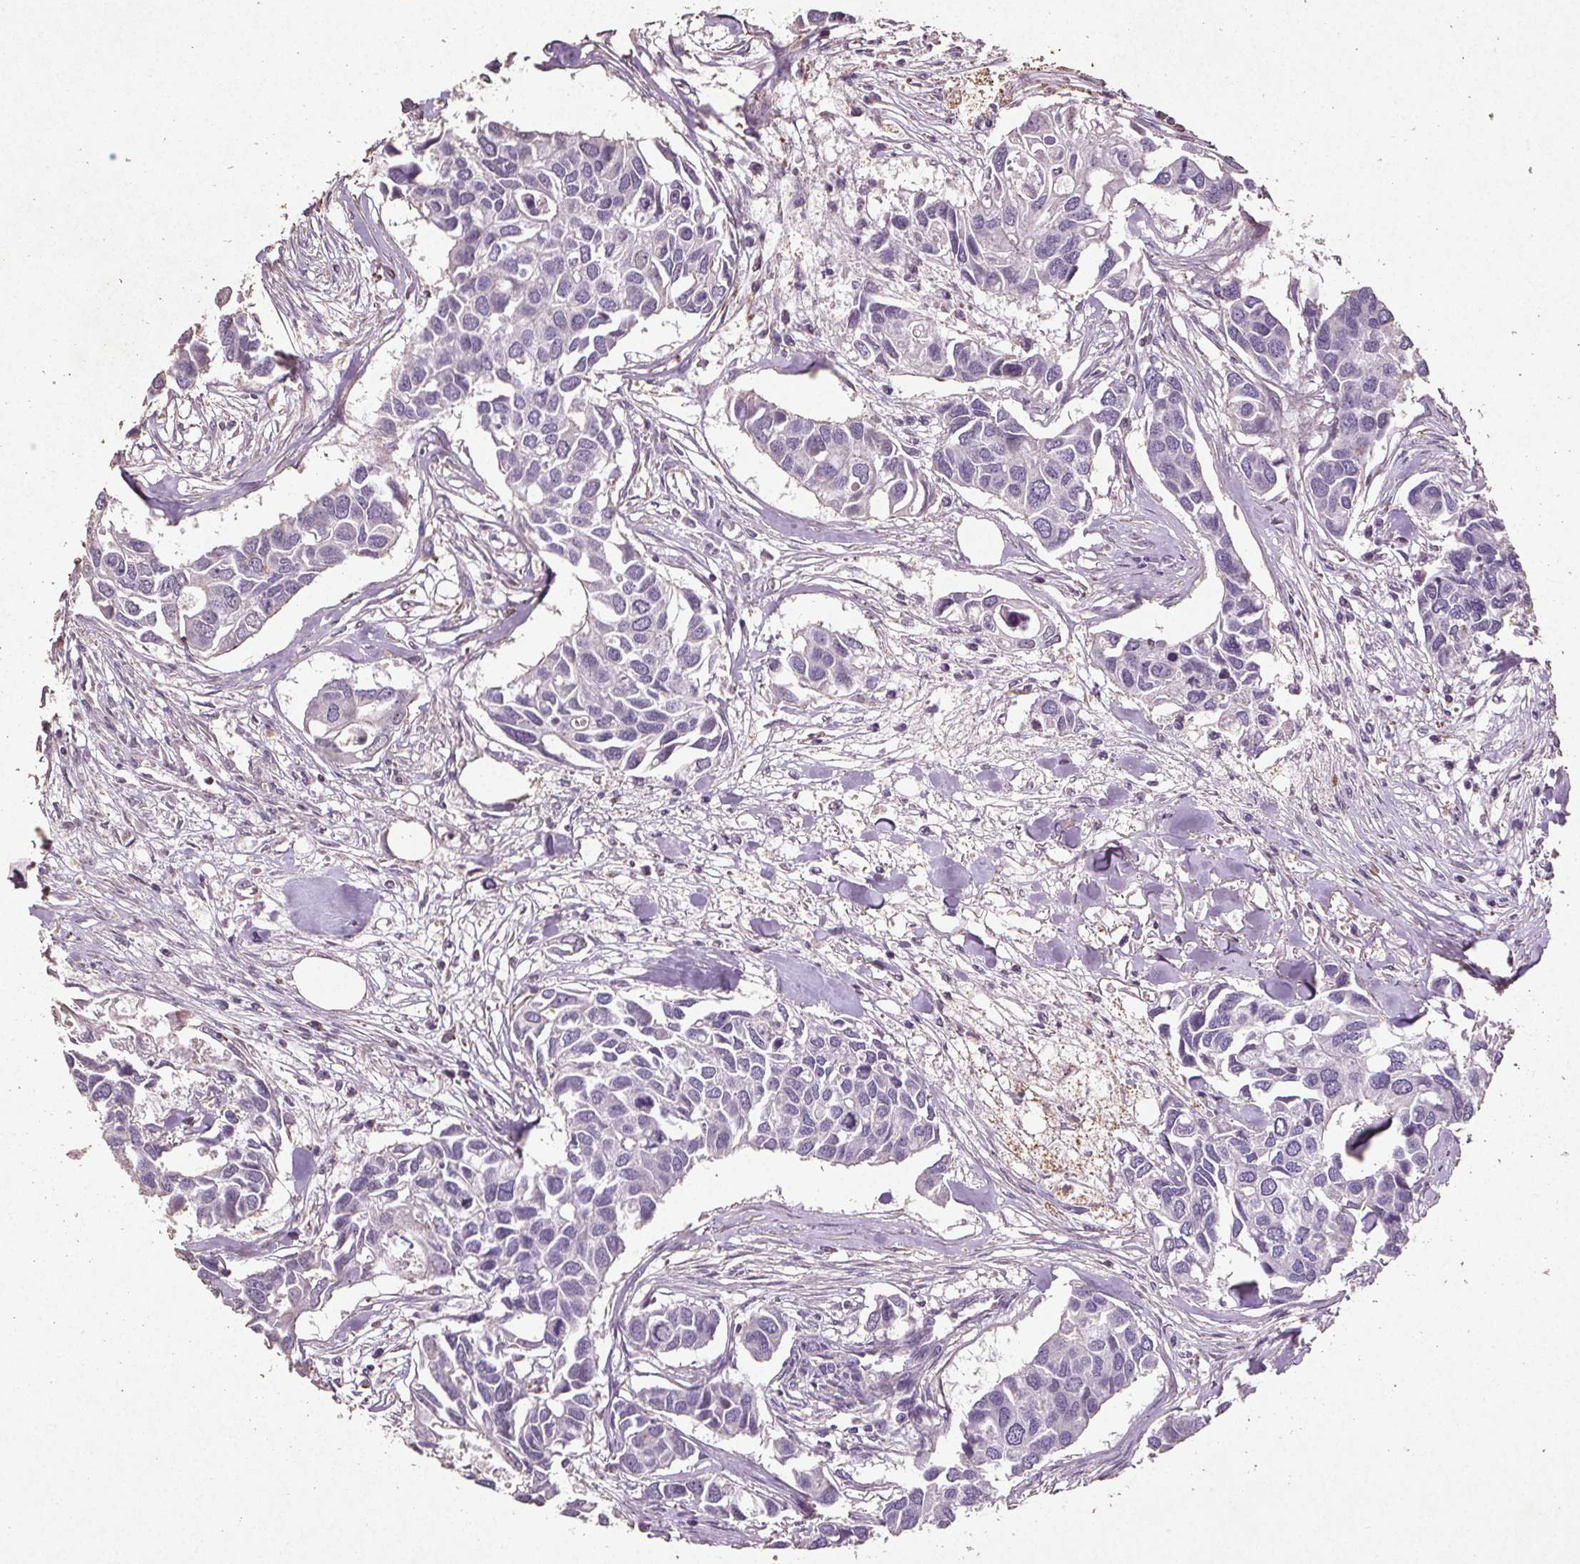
{"staining": {"intensity": "negative", "quantity": "none", "location": "none"}, "tissue": "breast cancer", "cell_type": "Tumor cells", "image_type": "cancer", "snomed": [{"axis": "morphology", "description": "Duct carcinoma"}, {"axis": "topography", "description": "Breast"}], "caption": "High power microscopy image of an immunohistochemistry (IHC) histopathology image of breast cancer, revealing no significant expression in tumor cells. (DAB immunohistochemistry visualized using brightfield microscopy, high magnification).", "gene": "C19orf84", "patient": {"sex": "female", "age": 83}}